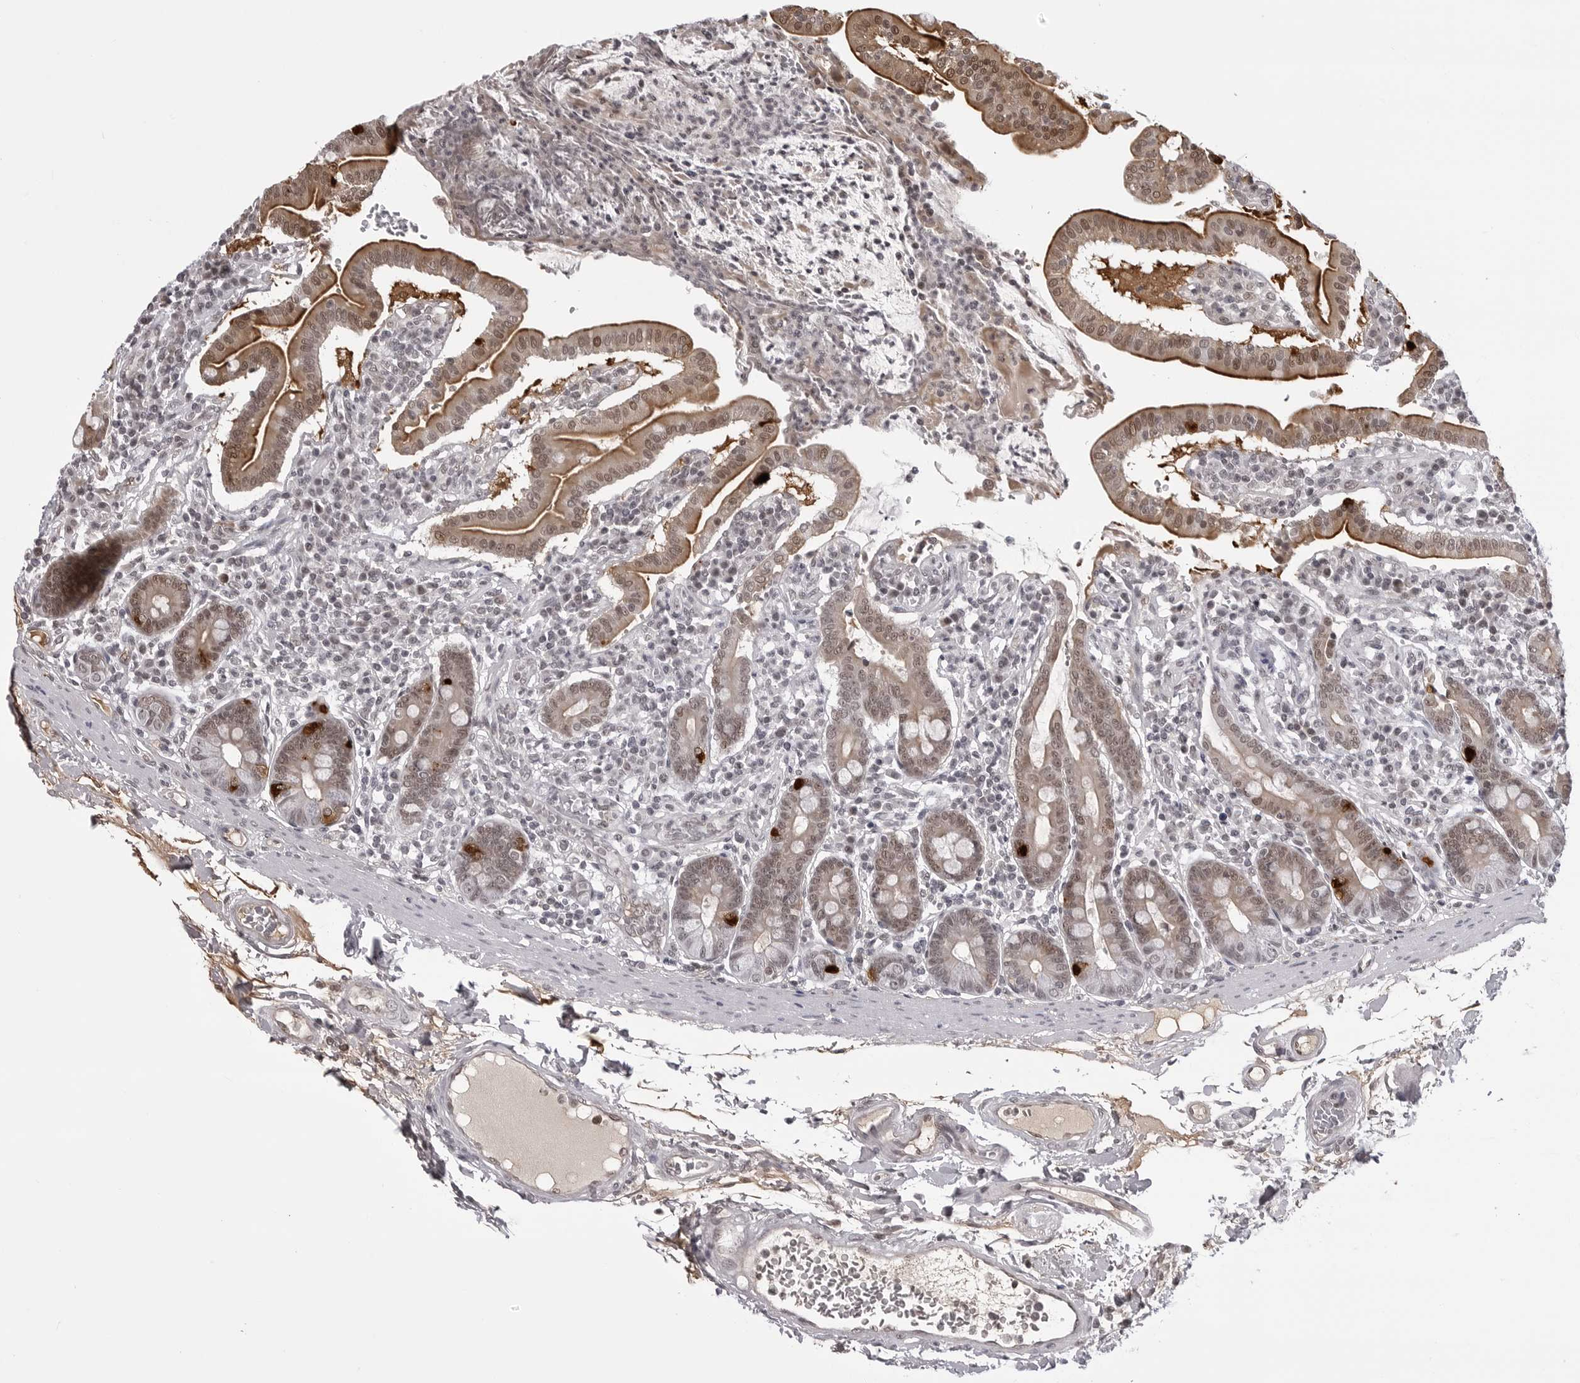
{"staining": {"intensity": "moderate", "quantity": "25%-75%", "location": "cytoplasmic/membranous,nuclear"}, "tissue": "duodenum", "cell_type": "Glandular cells", "image_type": "normal", "snomed": [{"axis": "morphology", "description": "Normal tissue, NOS"}, {"axis": "morphology", "description": "Adenocarcinoma, NOS"}, {"axis": "topography", "description": "Pancreas"}, {"axis": "topography", "description": "Duodenum"}], "caption": "DAB immunohistochemical staining of normal human duodenum displays moderate cytoplasmic/membranous,nuclear protein staining in about 25%-75% of glandular cells.", "gene": "PHF3", "patient": {"sex": "male", "age": 50}}